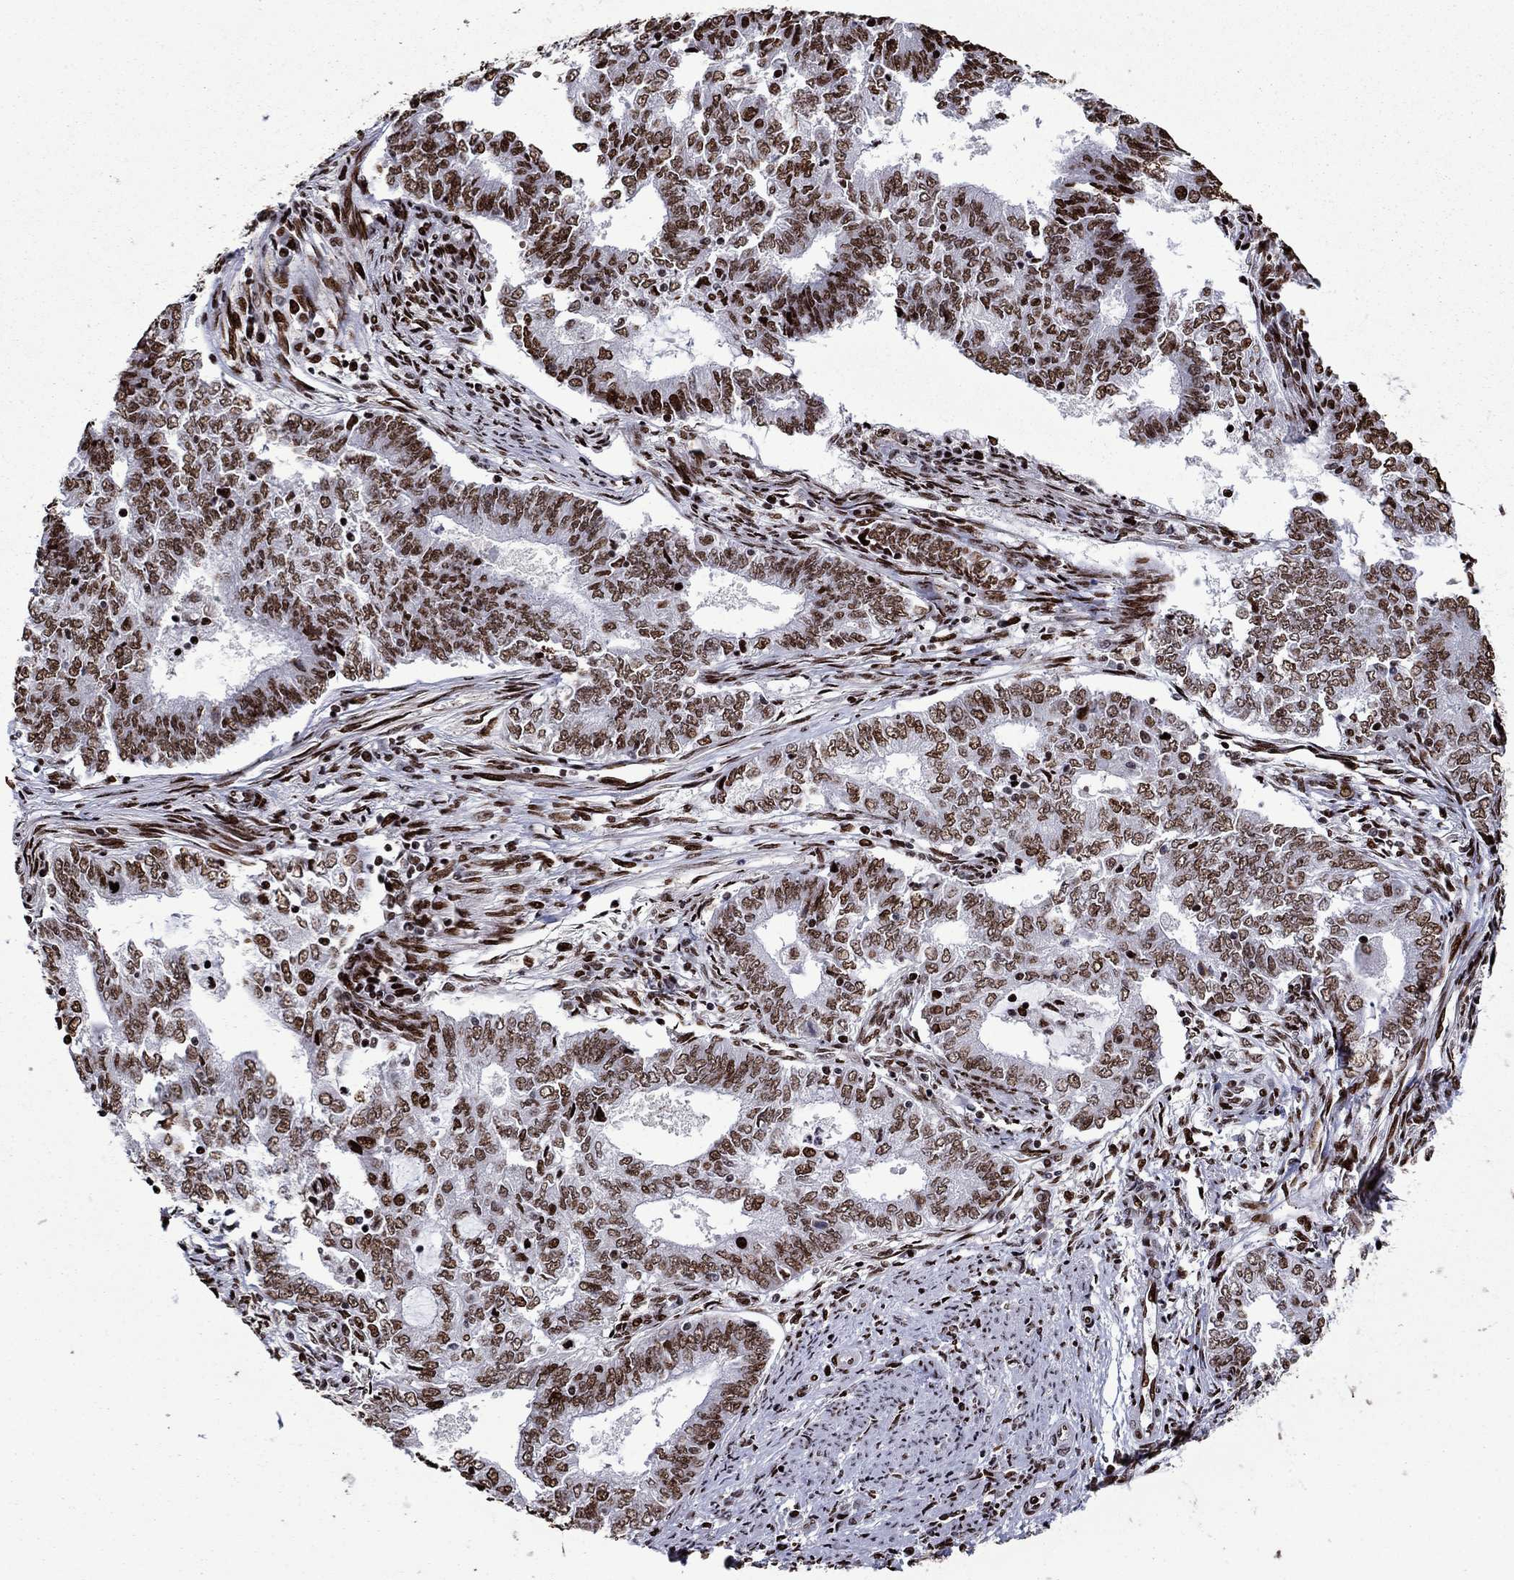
{"staining": {"intensity": "moderate", "quantity": ">75%", "location": "nuclear"}, "tissue": "endometrial cancer", "cell_type": "Tumor cells", "image_type": "cancer", "snomed": [{"axis": "morphology", "description": "Adenocarcinoma, NOS"}, {"axis": "topography", "description": "Endometrium"}], "caption": "Immunohistochemistry (IHC) histopathology image of neoplastic tissue: human adenocarcinoma (endometrial) stained using immunohistochemistry (IHC) shows medium levels of moderate protein expression localized specifically in the nuclear of tumor cells, appearing as a nuclear brown color.", "gene": "LIMK1", "patient": {"sex": "female", "age": 62}}